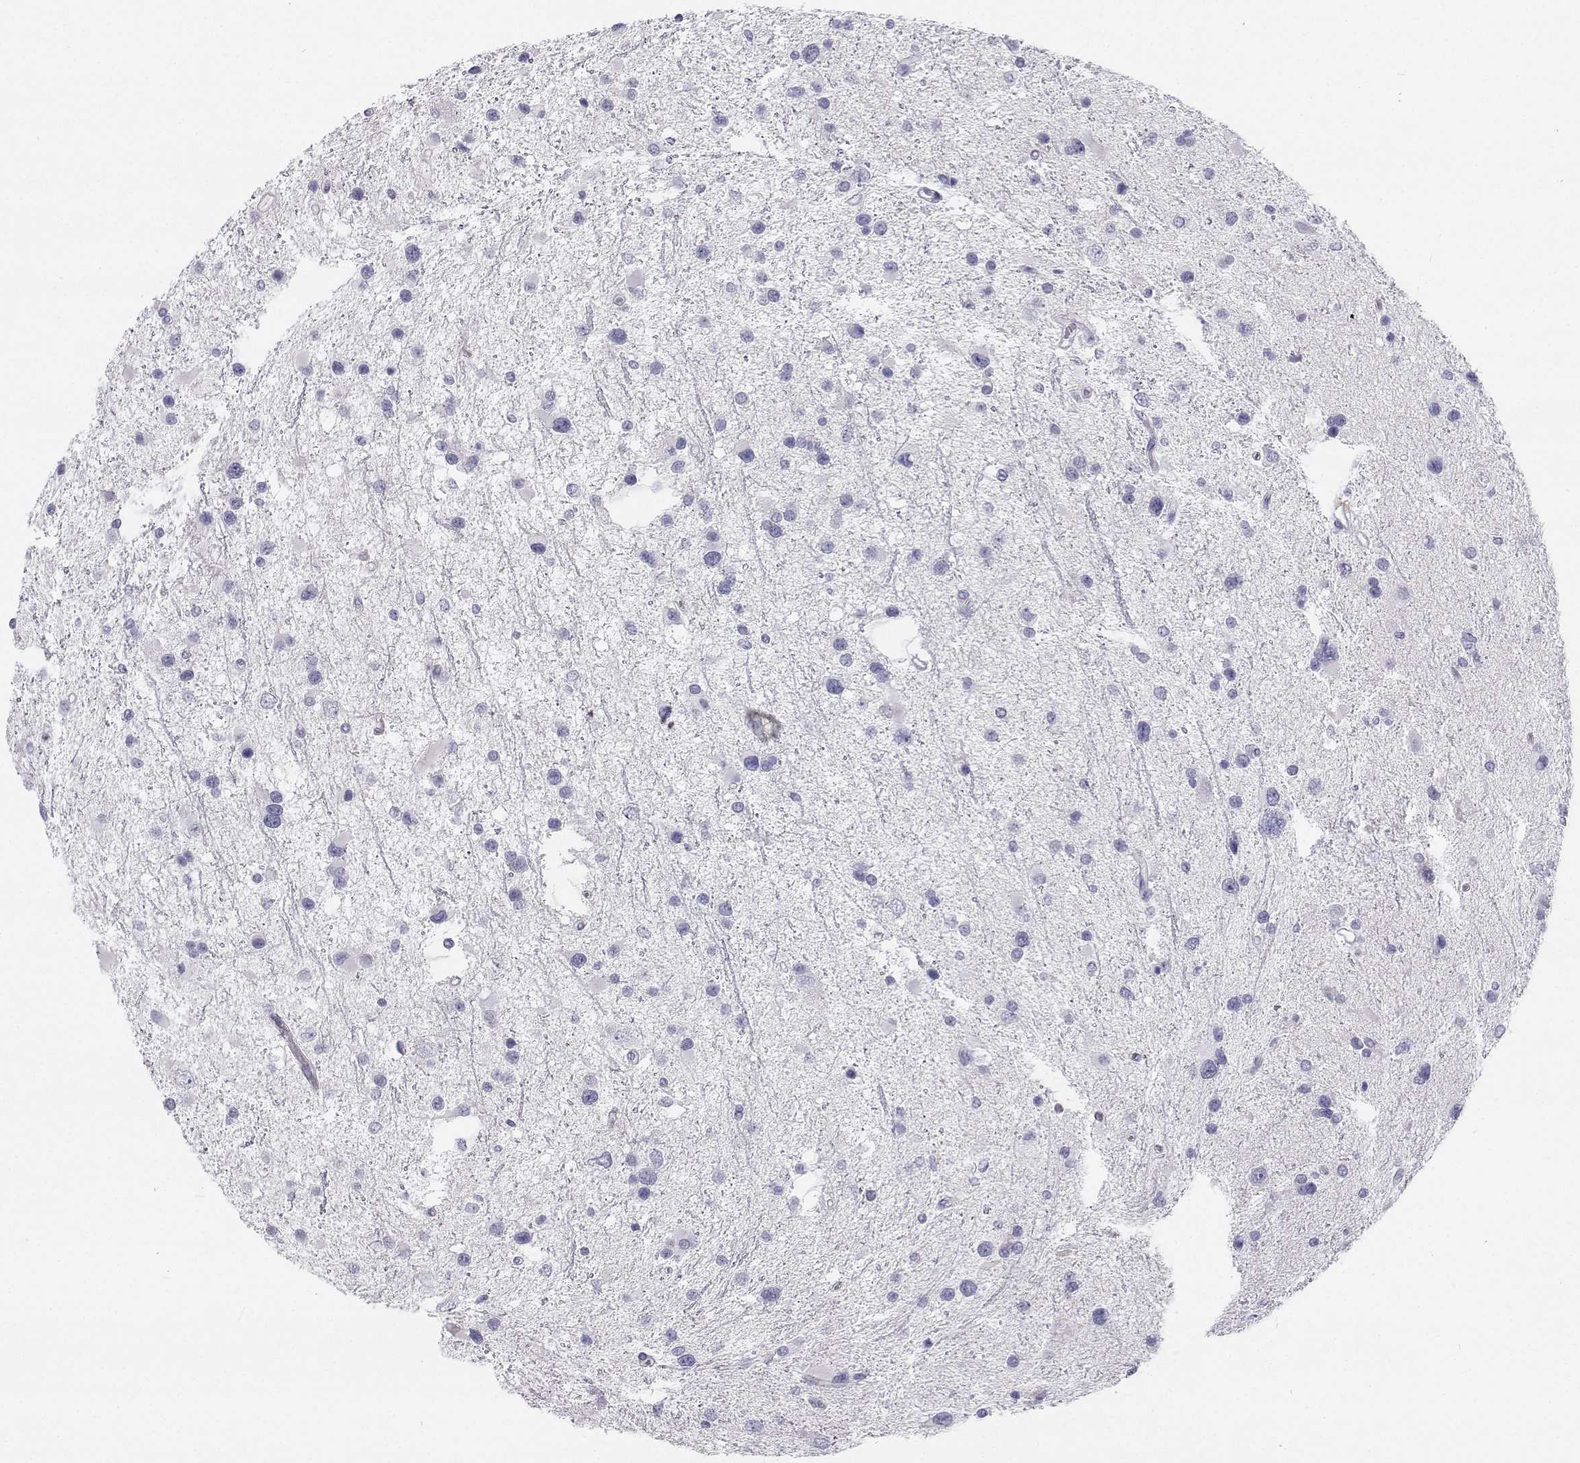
{"staining": {"intensity": "negative", "quantity": "none", "location": "none"}, "tissue": "glioma", "cell_type": "Tumor cells", "image_type": "cancer", "snomed": [{"axis": "morphology", "description": "Glioma, malignant, Low grade"}, {"axis": "topography", "description": "Brain"}], "caption": "DAB (3,3'-diaminobenzidine) immunohistochemical staining of glioma exhibits no significant positivity in tumor cells.", "gene": "TTN", "patient": {"sex": "female", "age": 32}}